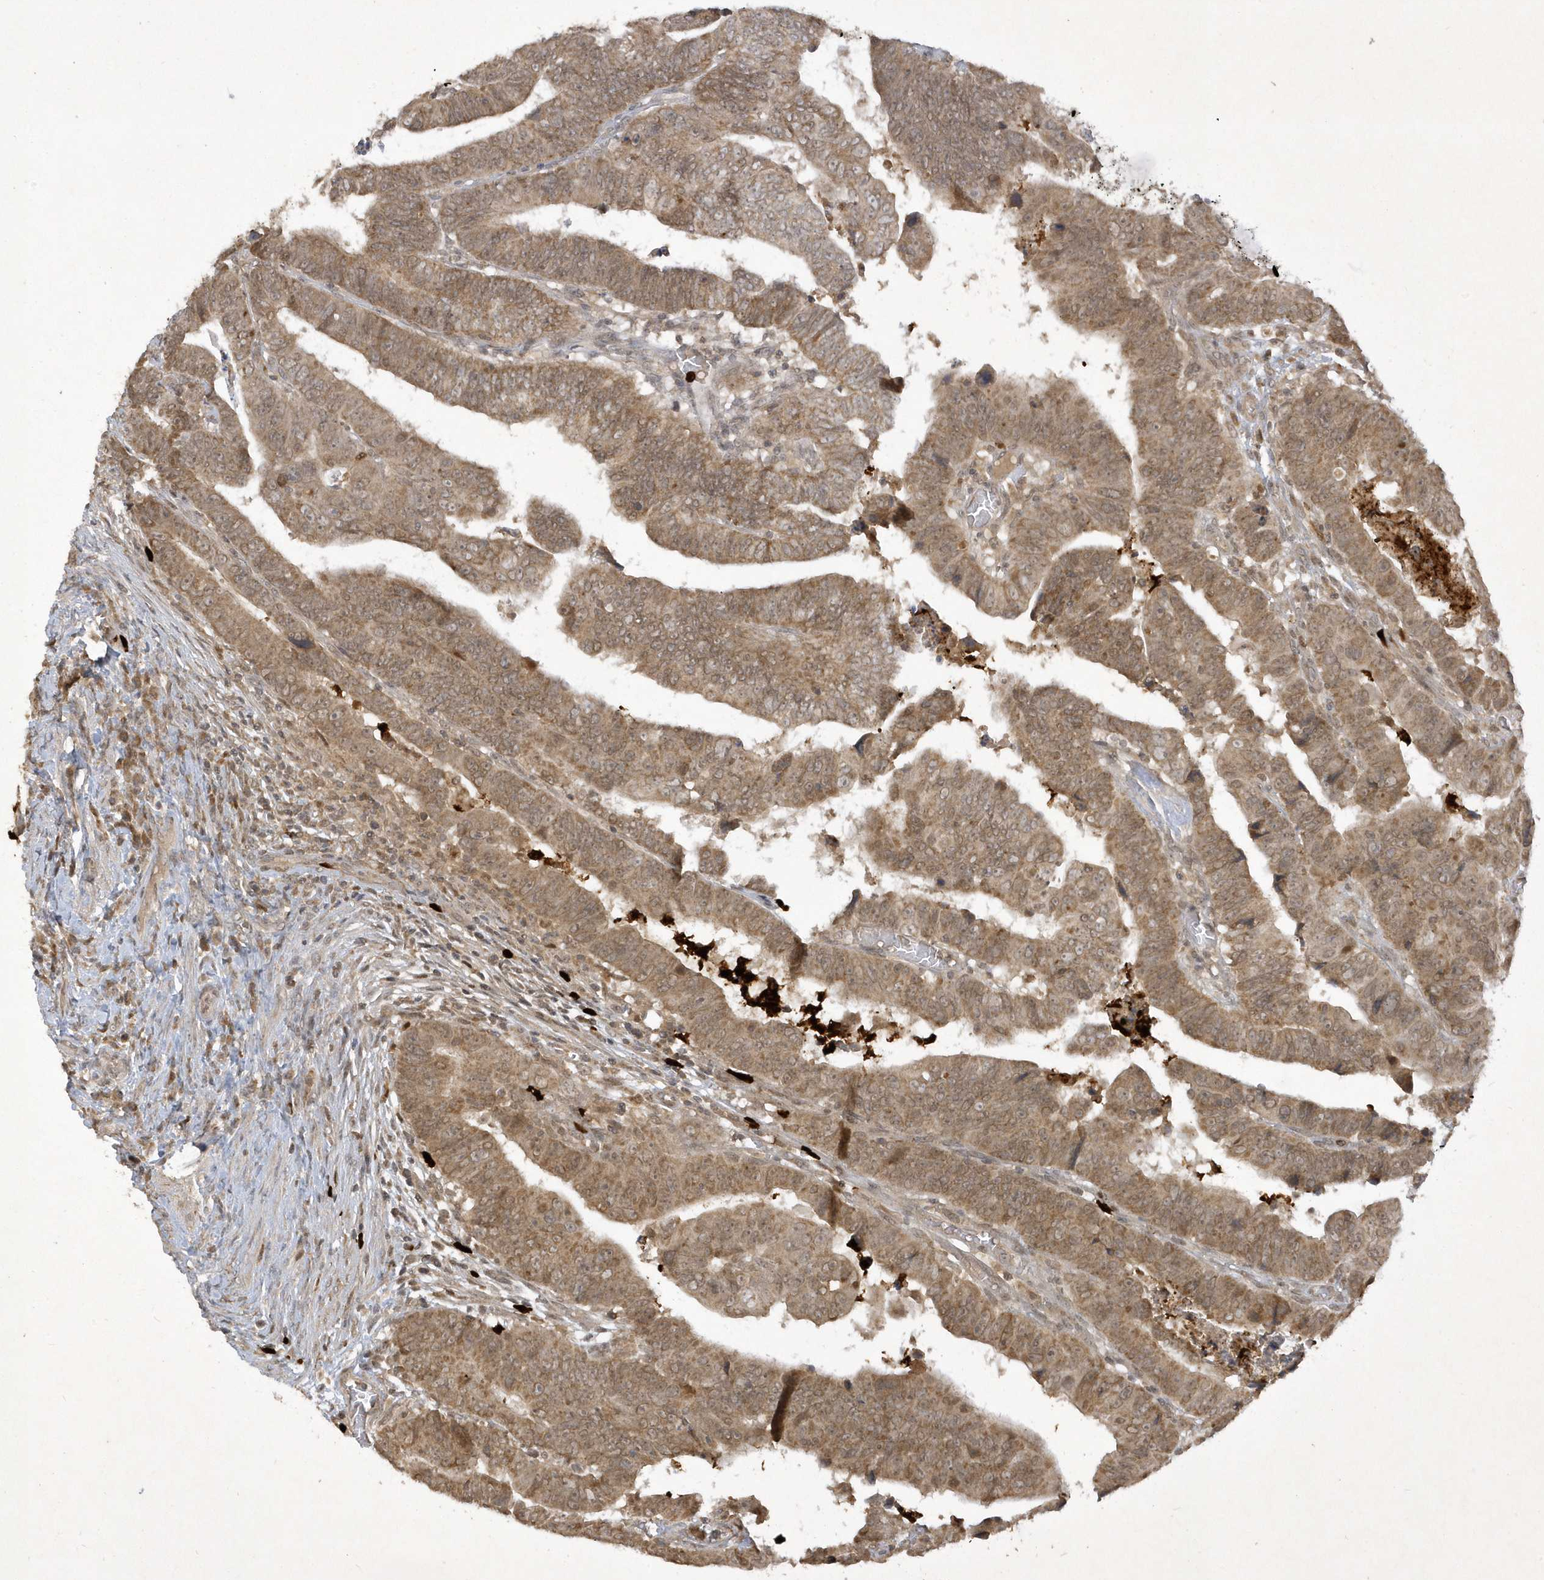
{"staining": {"intensity": "moderate", "quantity": ">75%", "location": "cytoplasmic/membranous"}, "tissue": "colorectal cancer", "cell_type": "Tumor cells", "image_type": "cancer", "snomed": [{"axis": "morphology", "description": "Normal tissue, NOS"}, {"axis": "morphology", "description": "Adenocarcinoma, NOS"}, {"axis": "topography", "description": "Rectum"}], "caption": "Immunohistochemical staining of human colorectal adenocarcinoma demonstrates medium levels of moderate cytoplasmic/membranous expression in about >75% of tumor cells.", "gene": "ZNF213", "patient": {"sex": "female", "age": 65}}